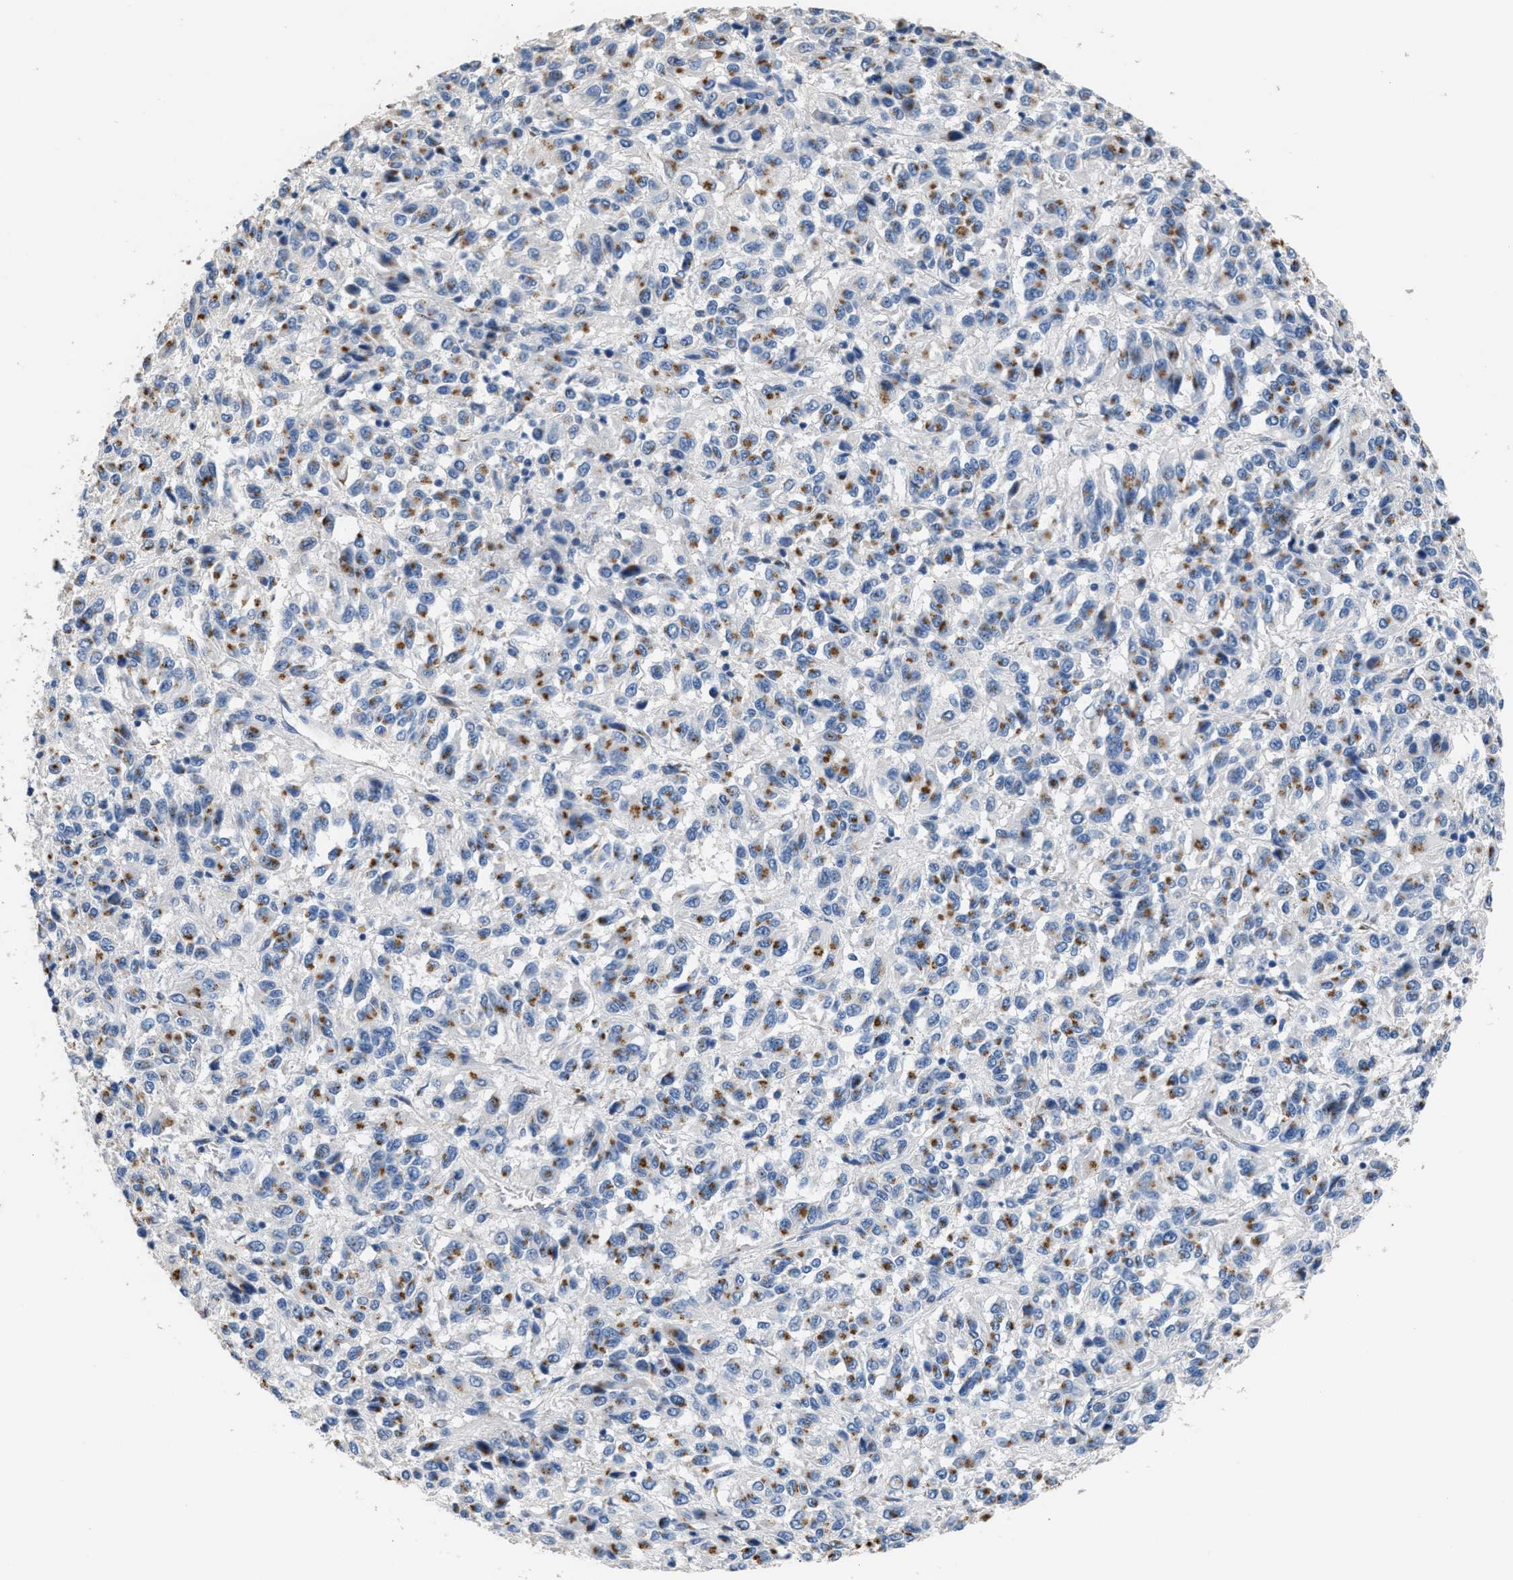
{"staining": {"intensity": "moderate", "quantity": "25%-75%", "location": "cytoplasmic/membranous"}, "tissue": "melanoma", "cell_type": "Tumor cells", "image_type": "cancer", "snomed": [{"axis": "morphology", "description": "Malignant melanoma, Metastatic site"}, {"axis": "topography", "description": "Lung"}], "caption": "Human melanoma stained with a protein marker displays moderate staining in tumor cells.", "gene": "GOLM1", "patient": {"sex": "male", "age": 64}}